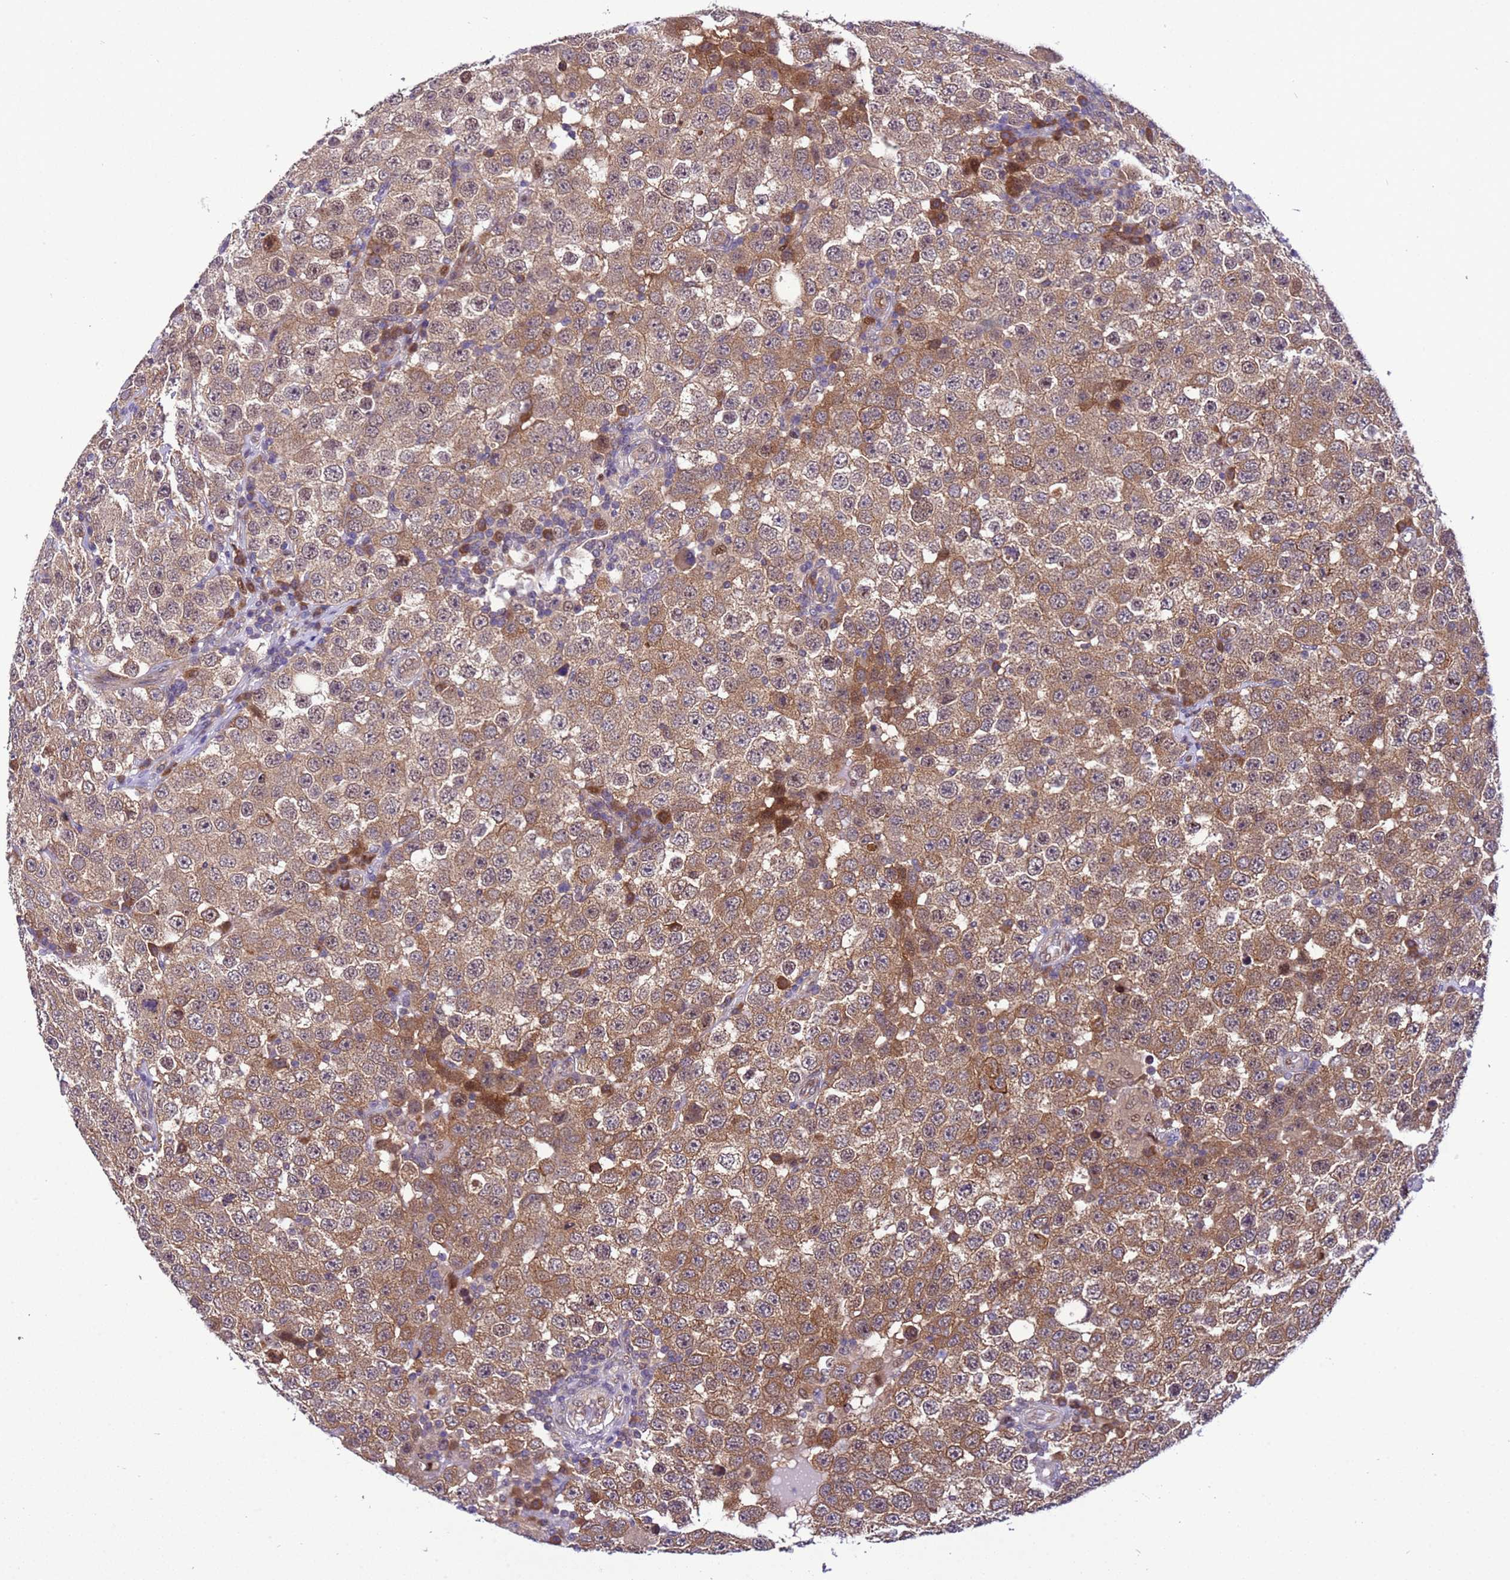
{"staining": {"intensity": "moderate", "quantity": ">75%", "location": "cytoplasmic/membranous"}, "tissue": "testis cancer", "cell_type": "Tumor cells", "image_type": "cancer", "snomed": [{"axis": "morphology", "description": "Seminoma, NOS"}, {"axis": "topography", "description": "Testis"}], "caption": "This histopathology image displays immunohistochemistry (IHC) staining of testis seminoma, with medium moderate cytoplasmic/membranous expression in approximately >75% of tumor cells.", "gene": "RASD1", "patient": {"sex": "male", "age": 28}}